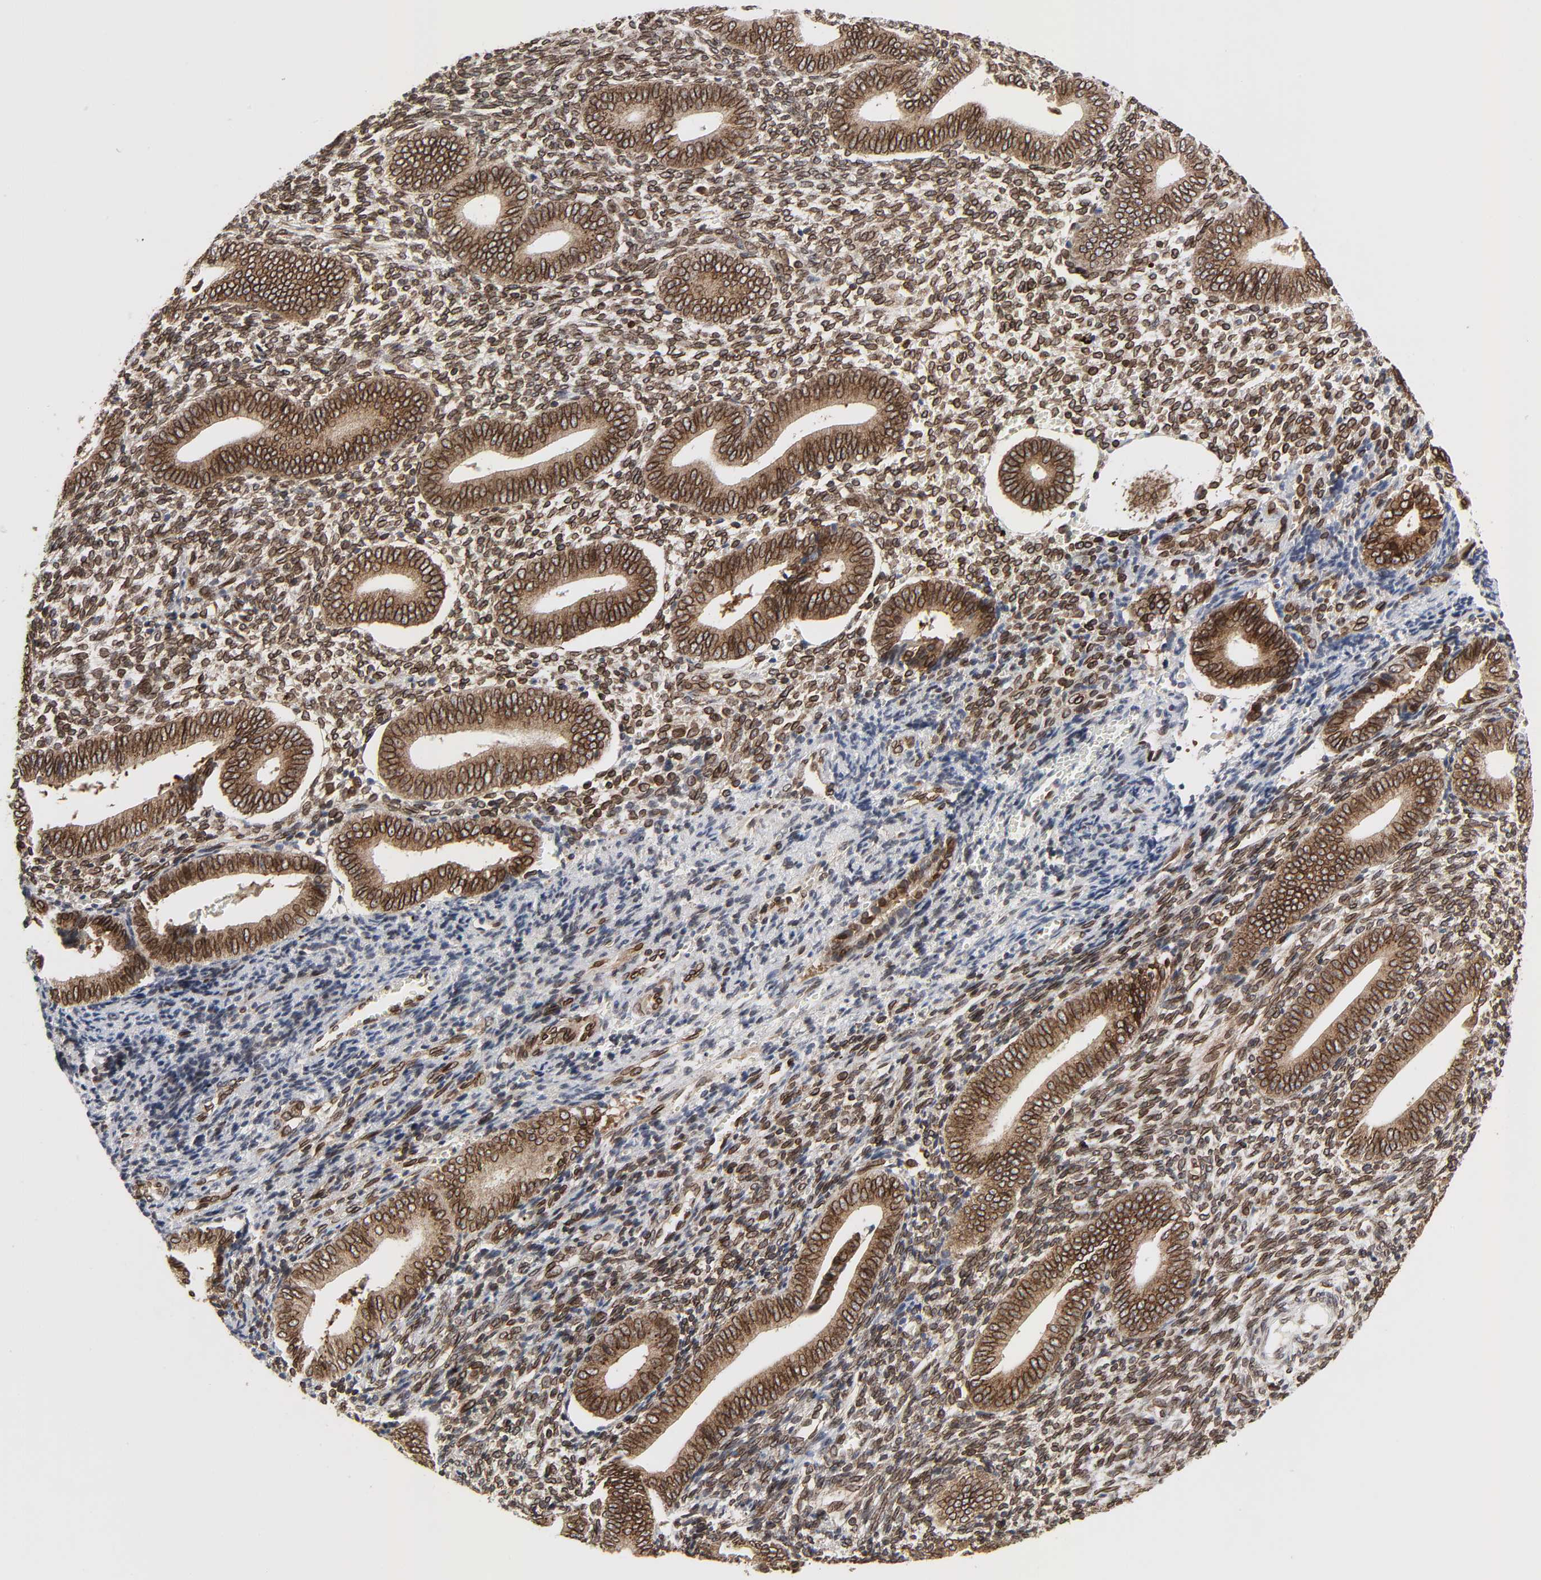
{"staining": {"intensity": "strong", "quantity": ">75%", "location": "cytoplasmic/membranous,nuclear"}, "tissue": "endometrium", "cell_type": "Cells in endometrial stroma", "image_type": "normal", "snomed": [{"axis": "morphology", "description": "Normal tissue, NOS"}, {"axis": "topography", "description": "Uterus"}, {"axis": "topography", "description": "Endometrium"}], "caption": "This photomicrograph displays immunohistochemistry (IHC) staining of unremarkable human endometrium, with high strong cytoplasmic/membranous,nuclear positivity in about >75% of cells in endometrial stroma.", "gene": "RANGAP1", "patient": {"sex": "female", "age": 33}}